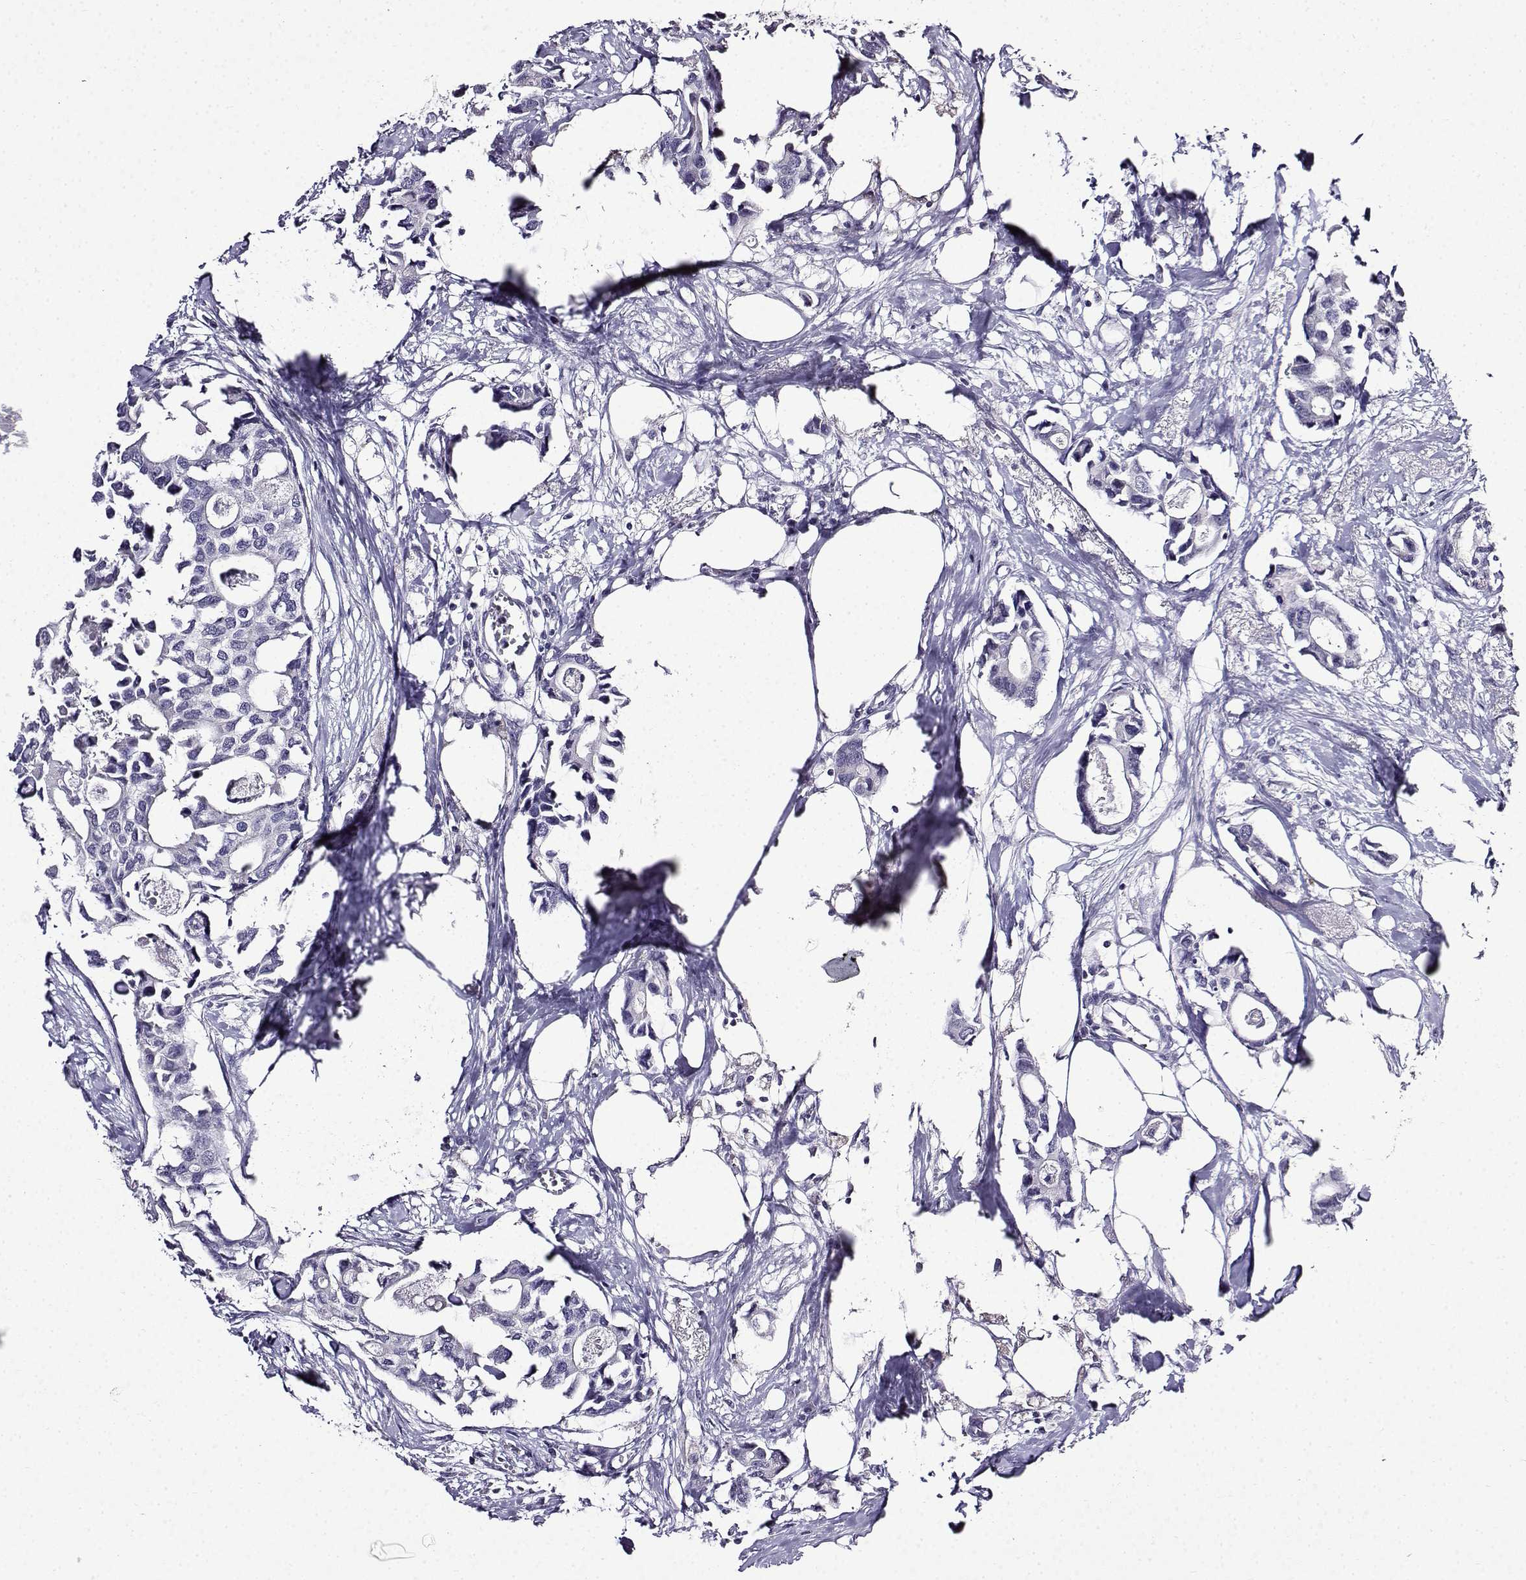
{"staining": {"intensity": "negative", "quantity": "none", "location": "none"}, "tissue": "breast cancer", "cell_type": "Tumor cells", "image_type": "cancer", "snomed": [{"axis": "morphology", "description": "Duct carcinoma"}, {"axis": "topography", "description": "Breast"}], "caption": "Immunohistochemistry of breast infiltrating ductal carcinoma displays no staining in tumor cells.", "gene": "TMEM266", "patient": {"sex": "female", "age": 83}}